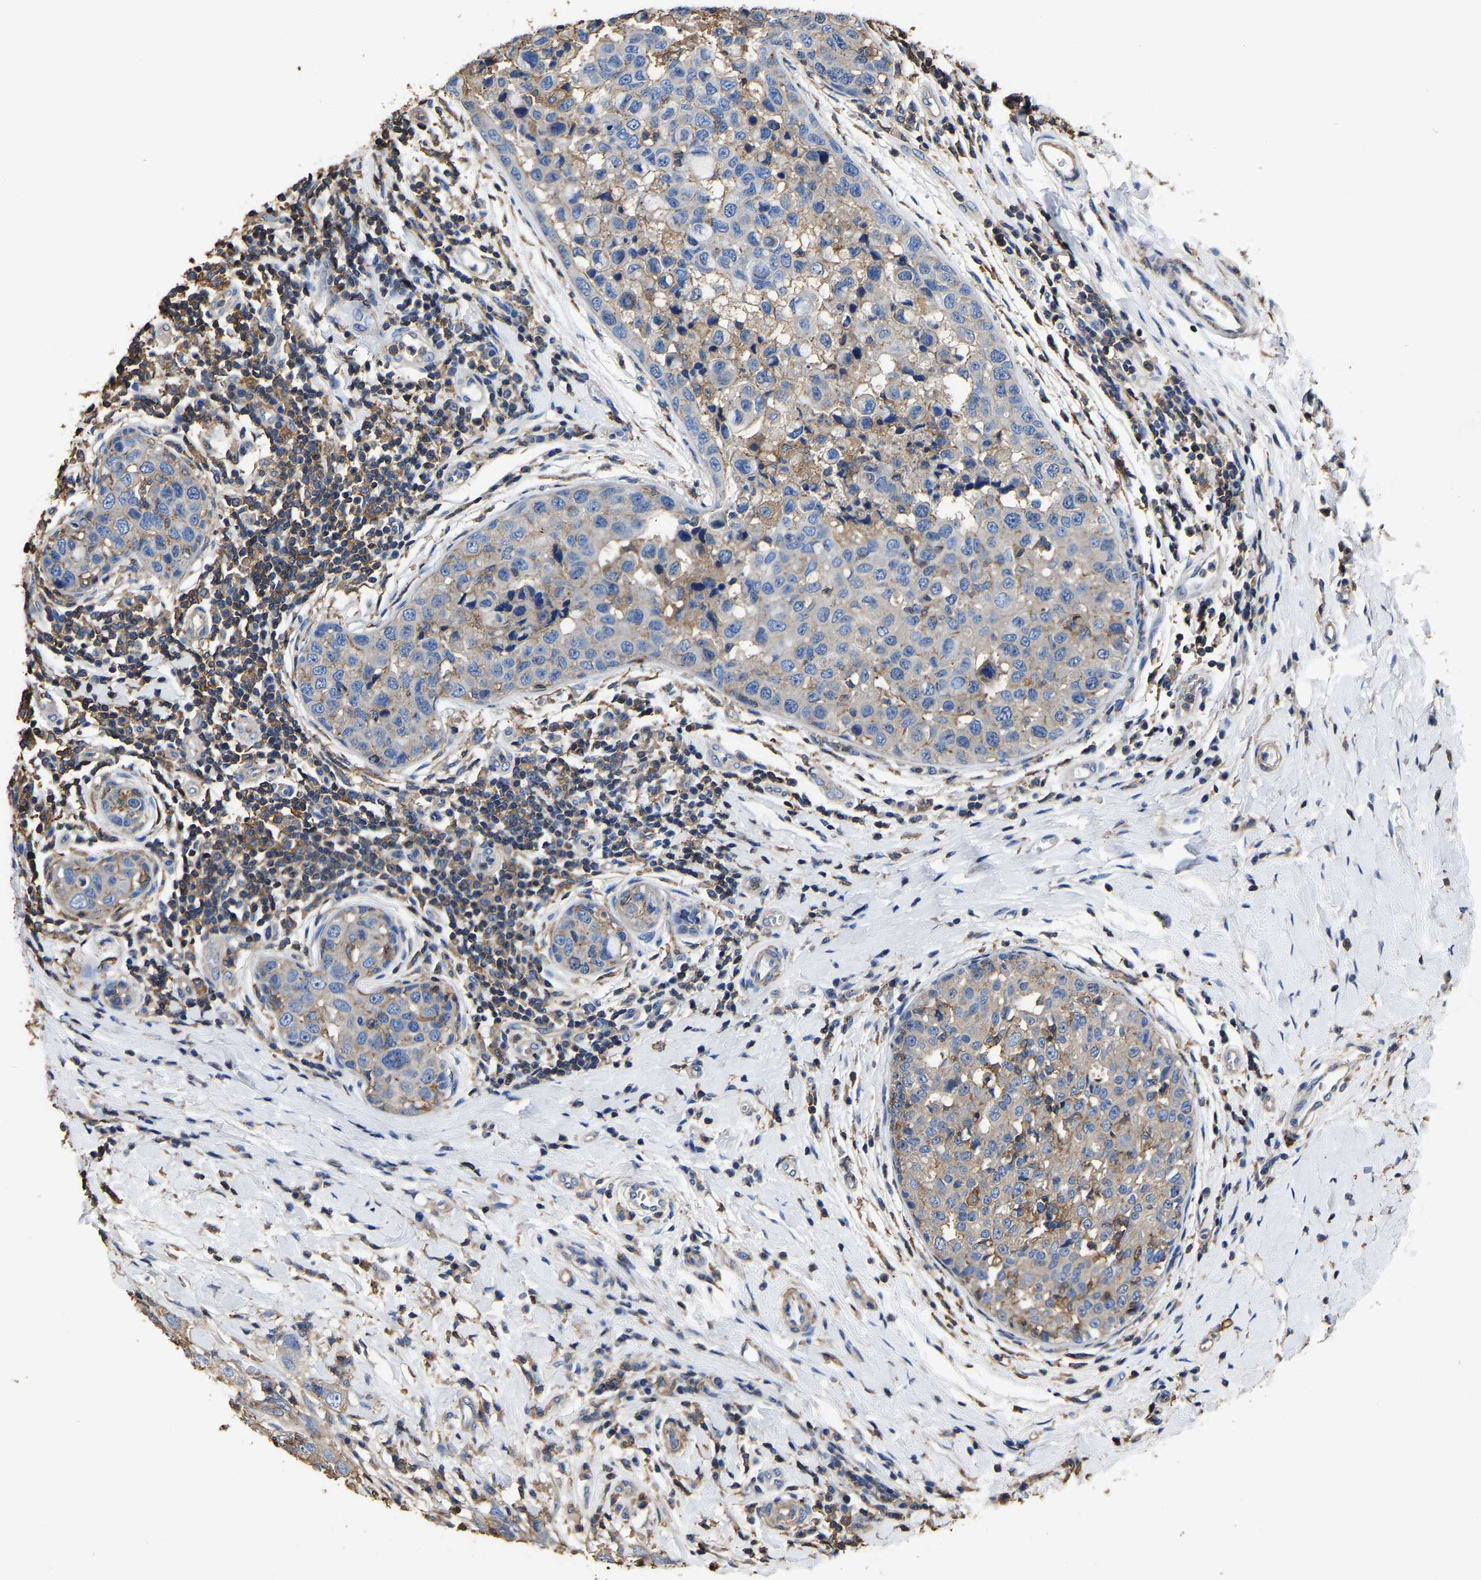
{"staining": {"intensity": "negative", "quantity": "none", "location": "none"}, "tissue": "breast cancer", "cell_type": "Tumor cells", "image_type": "cancer", "snomed": [{"axis": "morphology", "description": "Duct carcinoma"}, {"axis": "topography", "description": "Breast"}], "caption": "Breast intraductal carcinoma was stained to show a protein in brown. There is no significant expression in tumor cells.", "gene": "ARMT1", "patient": {"sex": "female", "age": 27}}